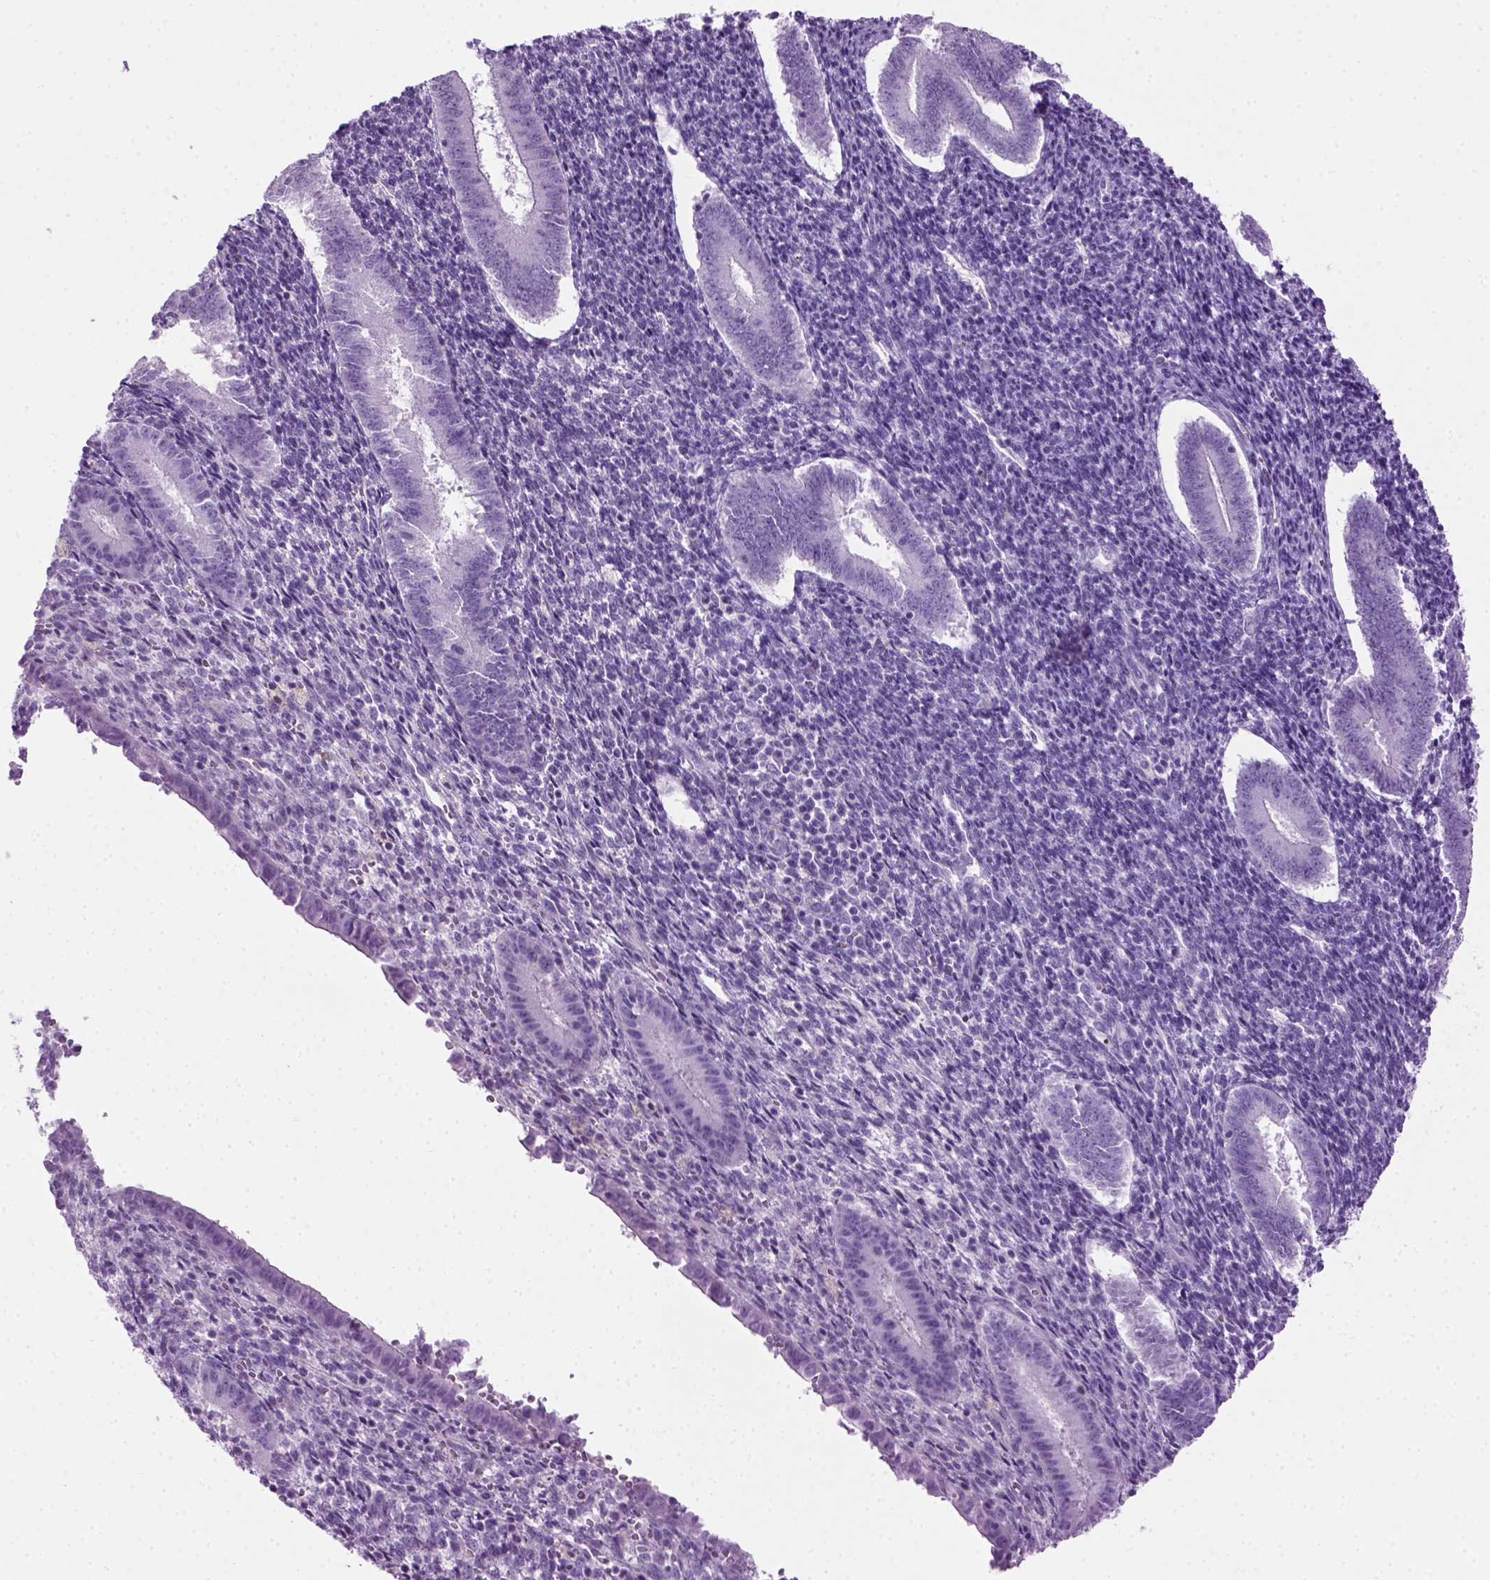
{"staining": {"intensity": "negative", "quantity": "none", "location": "none"}, "tissue": "endometrium", "cell_type": "Cells in endometrial stroma", "image_type": "normal", "snomed": [{"axis": "morphology", "description": "Normal tissue, NOS"}, {"axis": "topography", "description": "Endometrium"}], "caption": "High power microscopy image of an immunohistochemistry (IHC) micrograph of benign endometrium, revealing no significant expression in cells in endometrial stroma.", "gene": "GABRB2", "patient": {"sex": "female", "age": 25}}